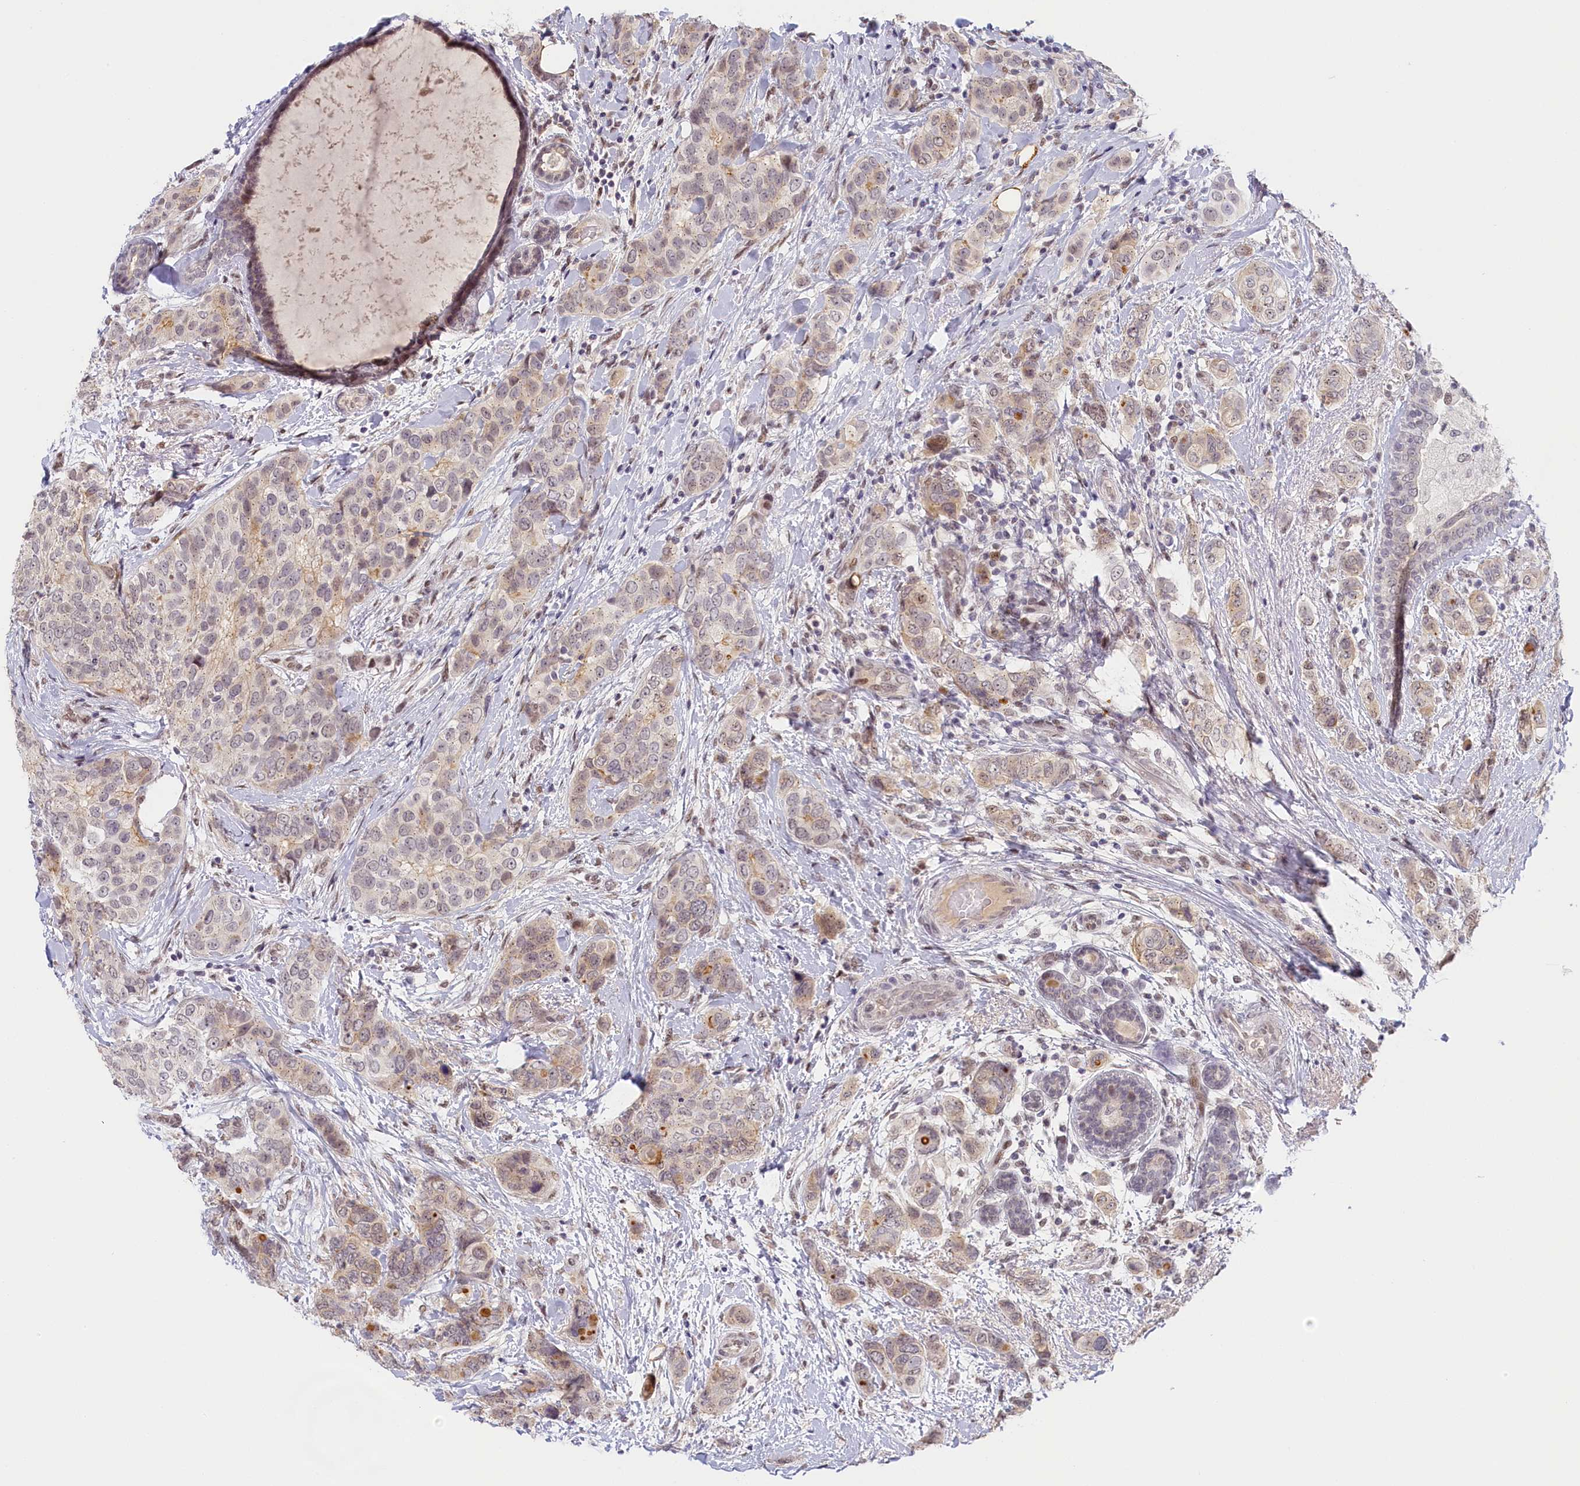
{"staining": {"intensity": "weak", "quantity": "25%-75%", "location": "cytoplasmic/membranous,nuclear"}, "tissue": "breast cancer", "cell_type": "Tumor cells", "image_type": "cancer", "snomed": [{"axis": "morphology", "description": "Lobular carcinoma"}, {"axis": "topography", "description": "Breast"}], "caption": "DAB immunohistochemical staining of human breast cancer exhibits weak cytoplasmic/membranous and nuclear protein staining in about 25%-75% of tumor cells. (DAB = brown stain, brightfield microscopy at high magnification).", "gene": "SEC31B", "patient": {"sex": "female", "age": 51}}